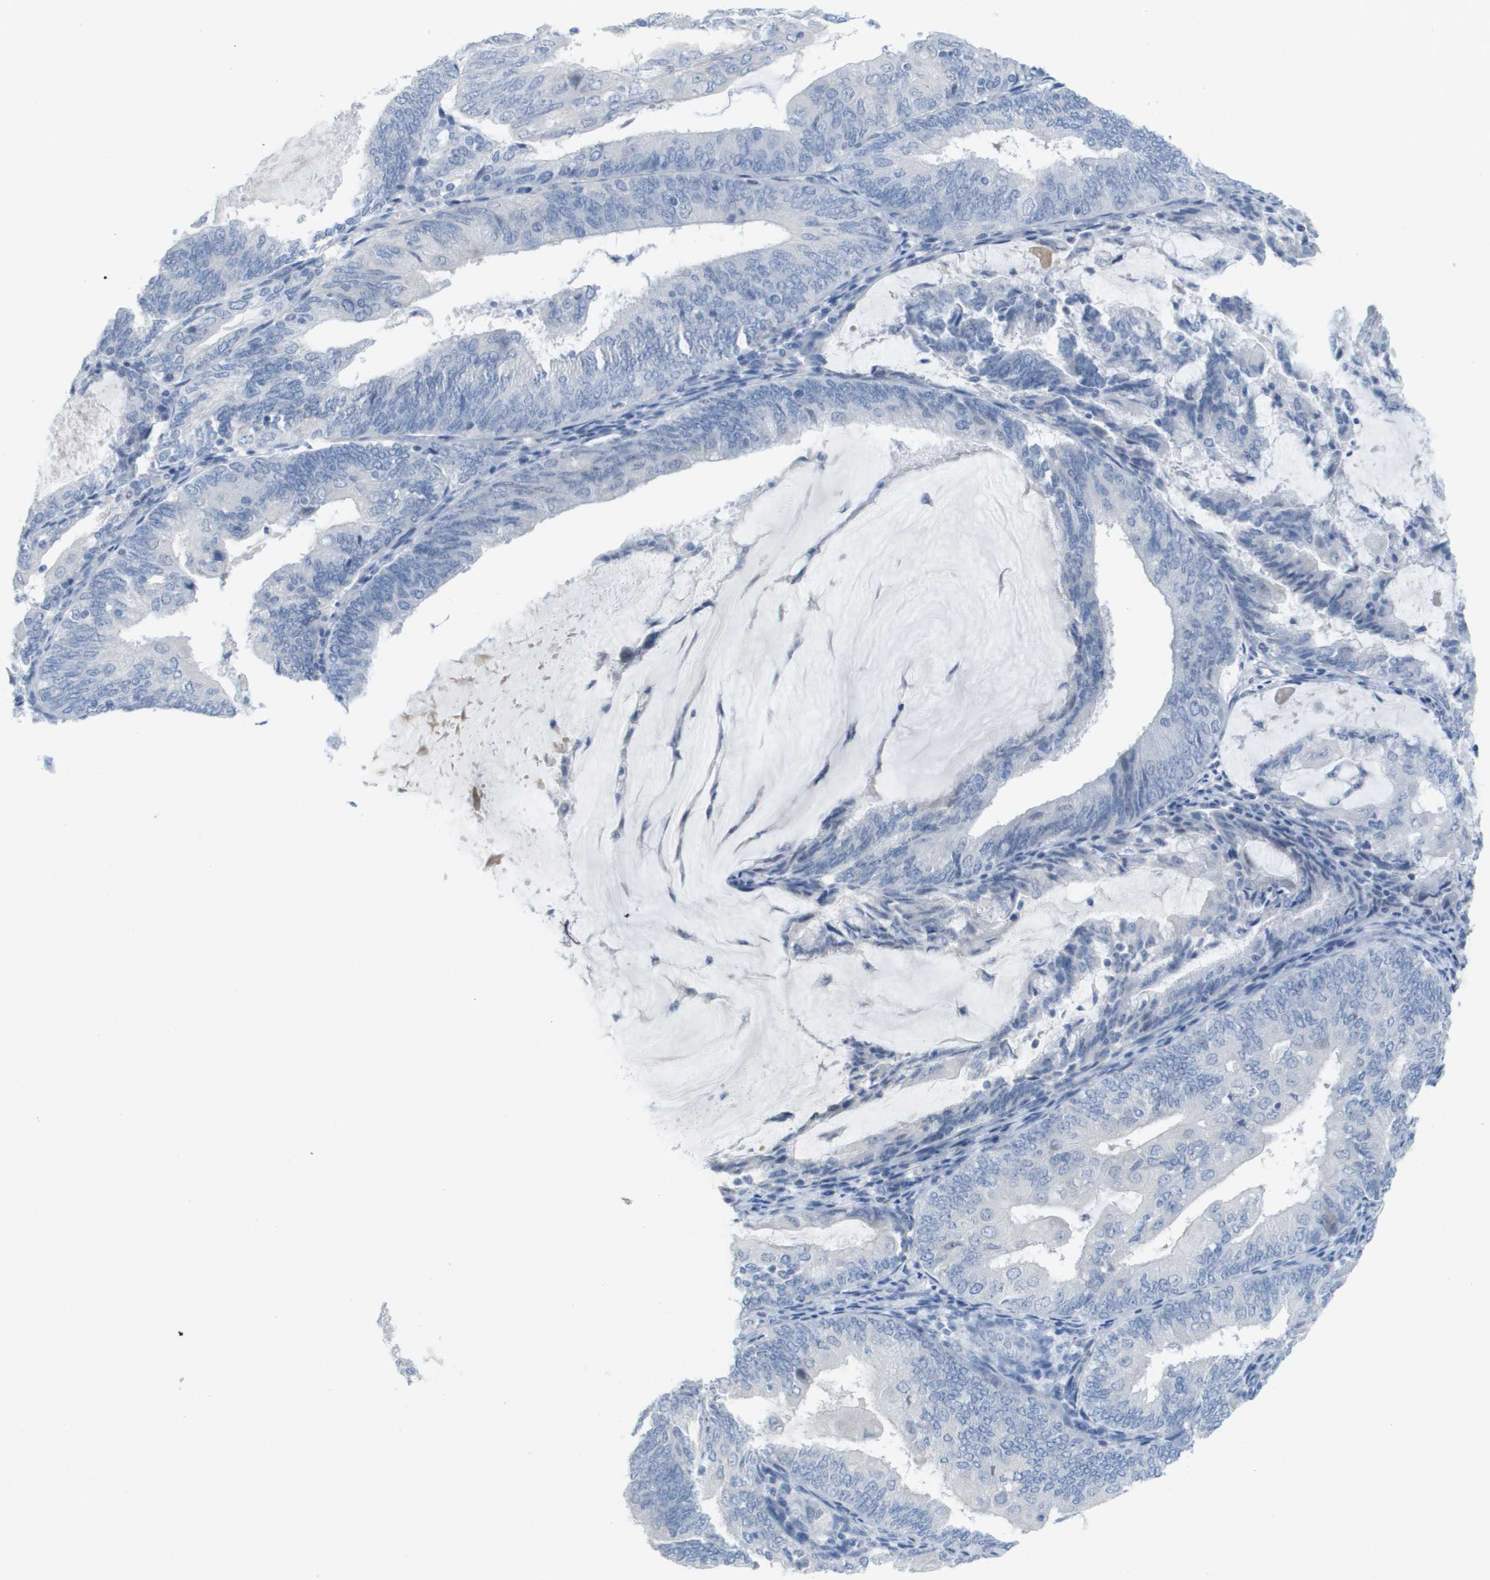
{"staining": {"intensity": "negative", "quantity": "none", "location": "none"}, "tissue": "endometrial cancer", "cell_type": "Tumor cells", "image_type": "cancer", "snomed": [{"axis": "morphology", "description": "Adenocarcinoma, NOS"}, {"axis": "topography", "description": "Endometrium"}], "caption": "The IHC photomicrograph has no significant expression in tumor cells of endometrial adenocarcinoma tissue. (Stains: DAB (3,3'-diaminobenzidine) immunohistochemistry (IHC) with hematoxylin counter stain, Microscopy: brightfield microscopy at high magnification).", "gene": "PDE4A", "patient": {"sex": "female", "age": 81}}